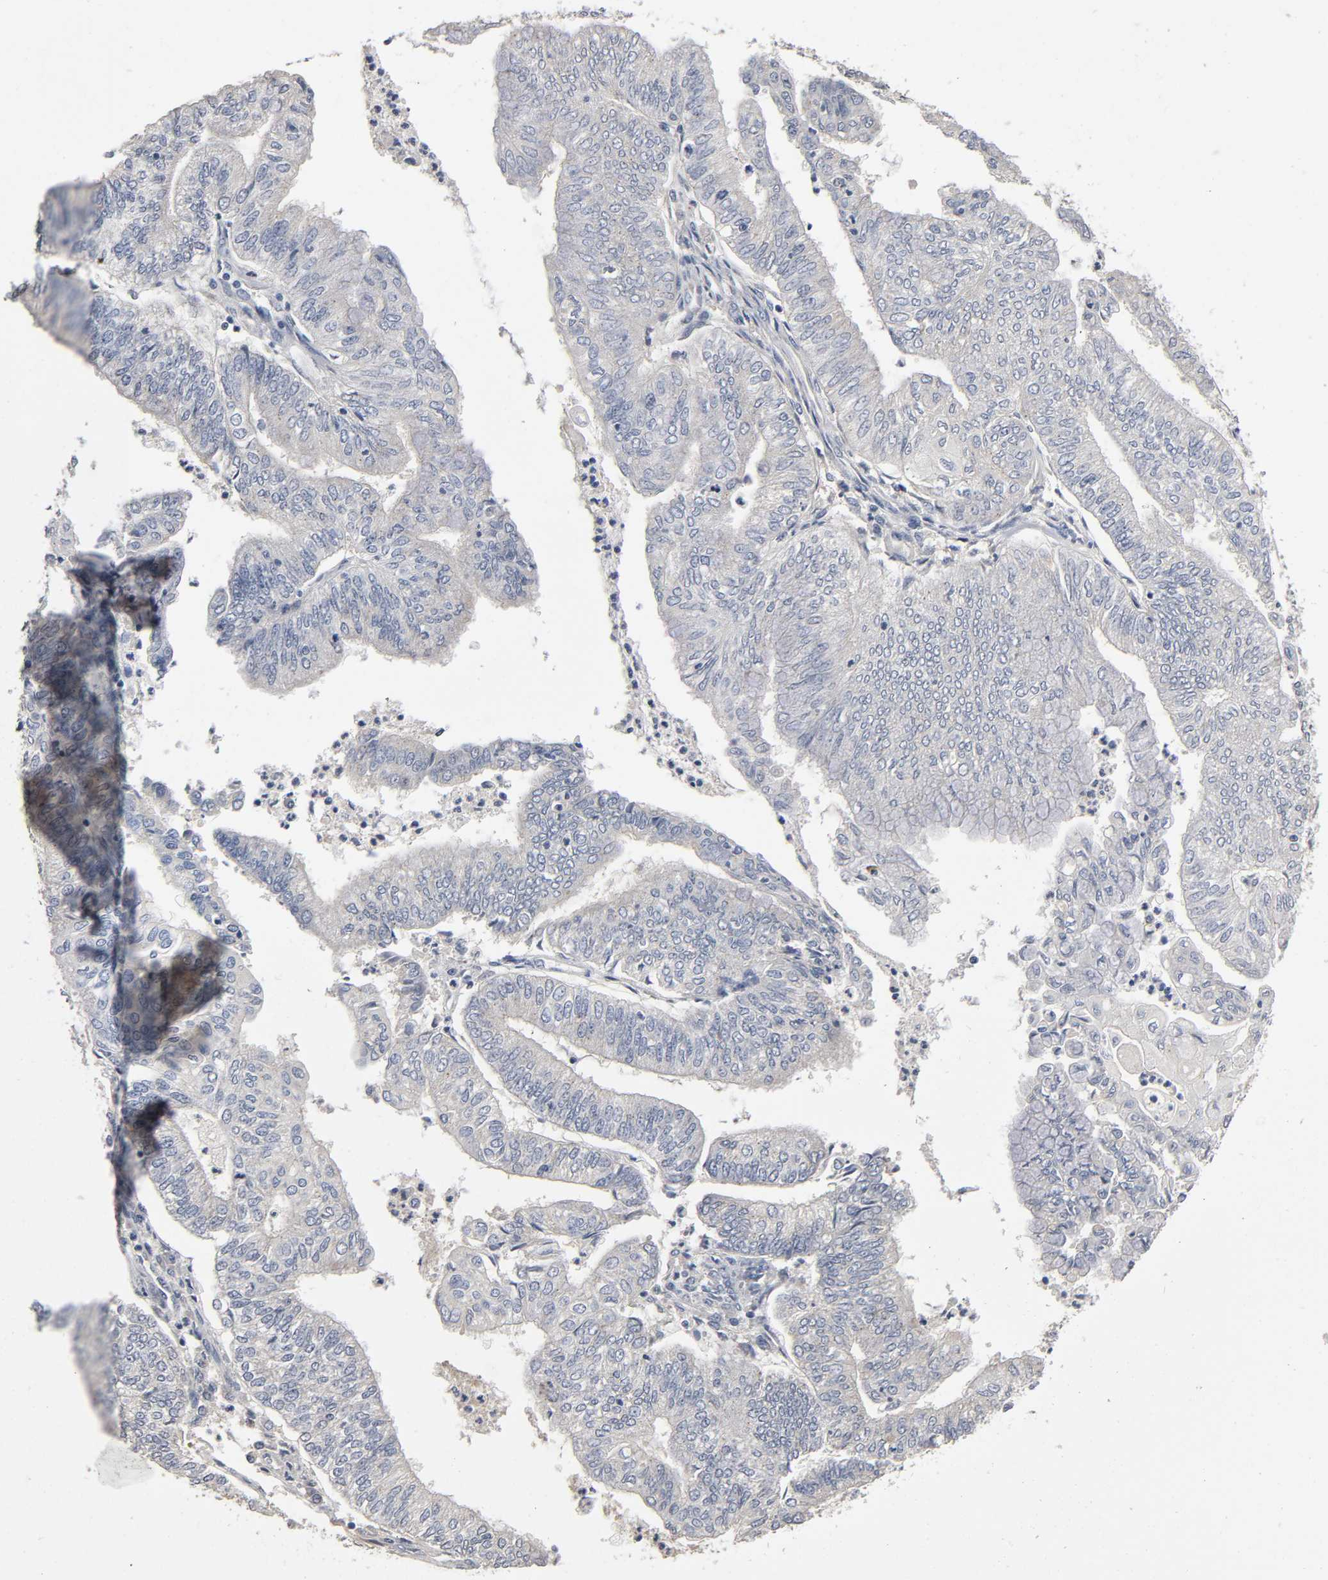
{"staining": {"intensity": "negative", "quantity": "none", "location": "none"}, "tissue": "endometrial cancer", "cell_type": "Tumor cells", "image_type": "cancer", "snomed": [{"axis": "morphology", "description": "Adenocarcinoma, NOS"}, {"axis": "topography", "description": "Endometrium"}], "caption": "Adenocarcinoma (endometrial) stained for a protein using IHC shows no staining tumor cells.", "gene": "SLC10A2", "patient": {"sex": "female", "age": 59}}